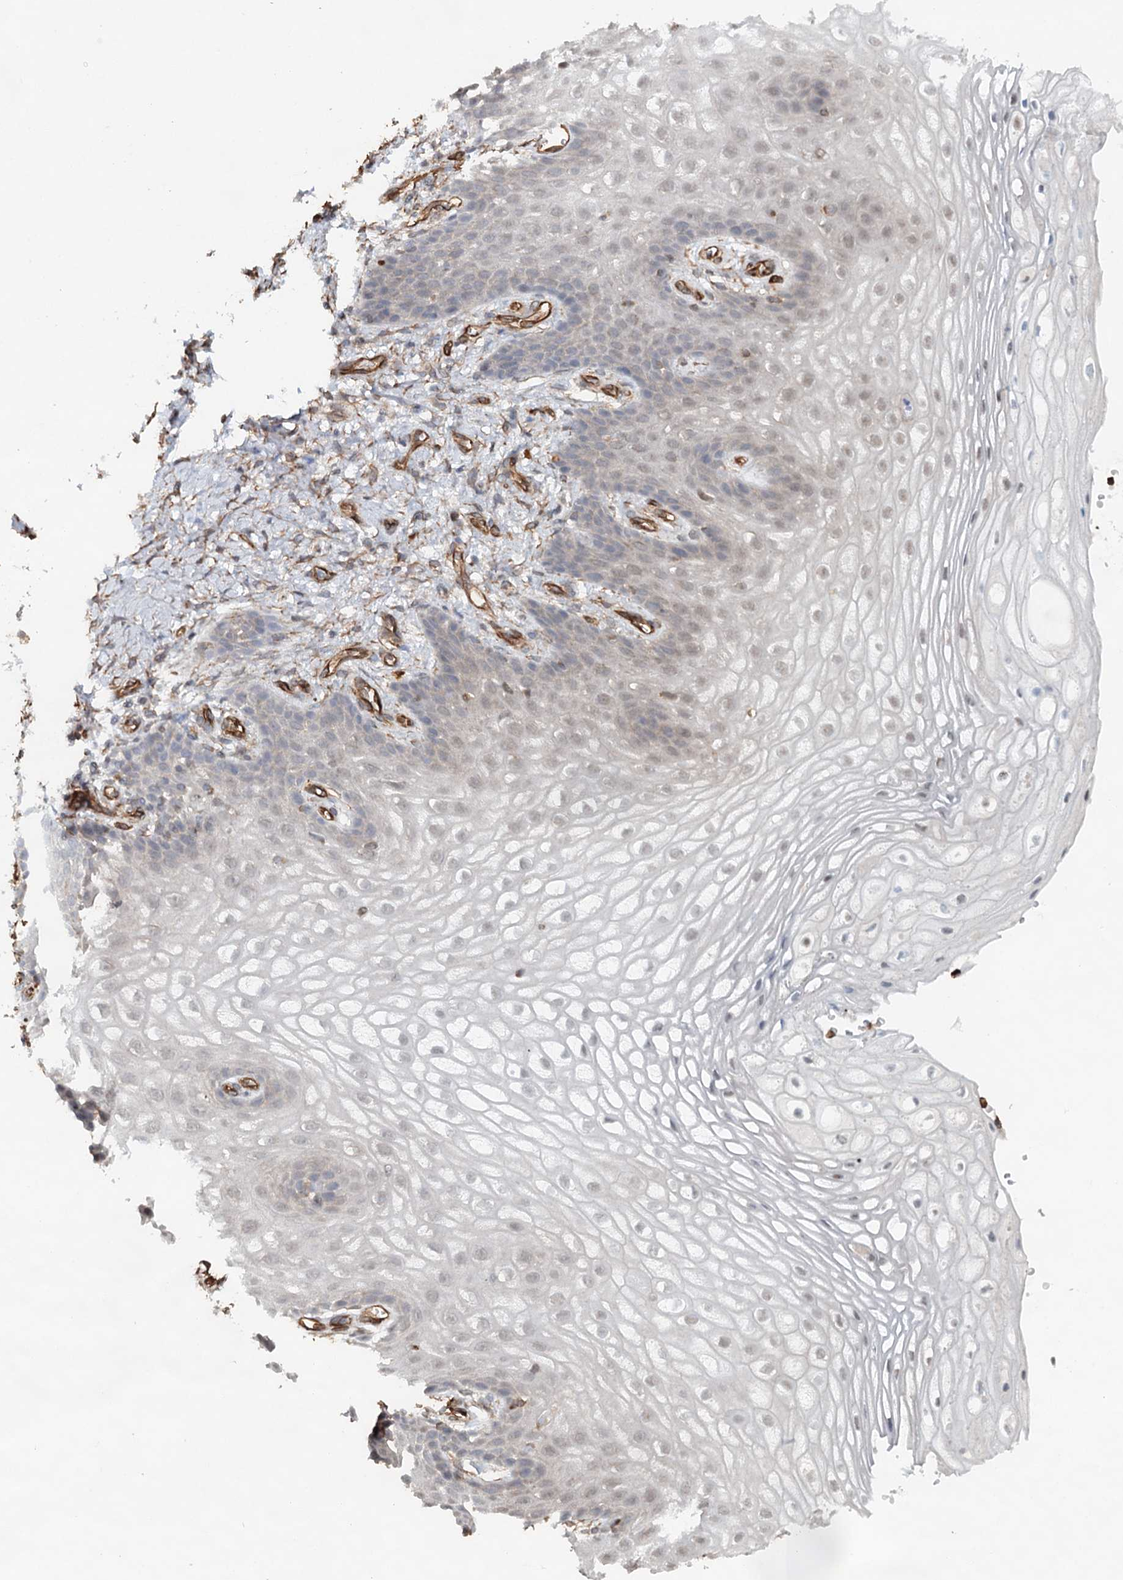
{"staining": {"intensity": "negative", "quantity": "none", "location": "none"}, "tissue": "vagina", "cell_type": "Squamous epithelial cells", "image_type": "normal", "snomed": [{"axis": "morphology", "description": "Normal tissue, NOS"}, {"axis": "topography", "description": "Vagina"}], "caption": "This is an immunohistochemistry image of normal human vagina. There is no expression in squamous epithelial cells.", "gene": "SYNPO", "patient": {"sex": "female", "age": 60}}